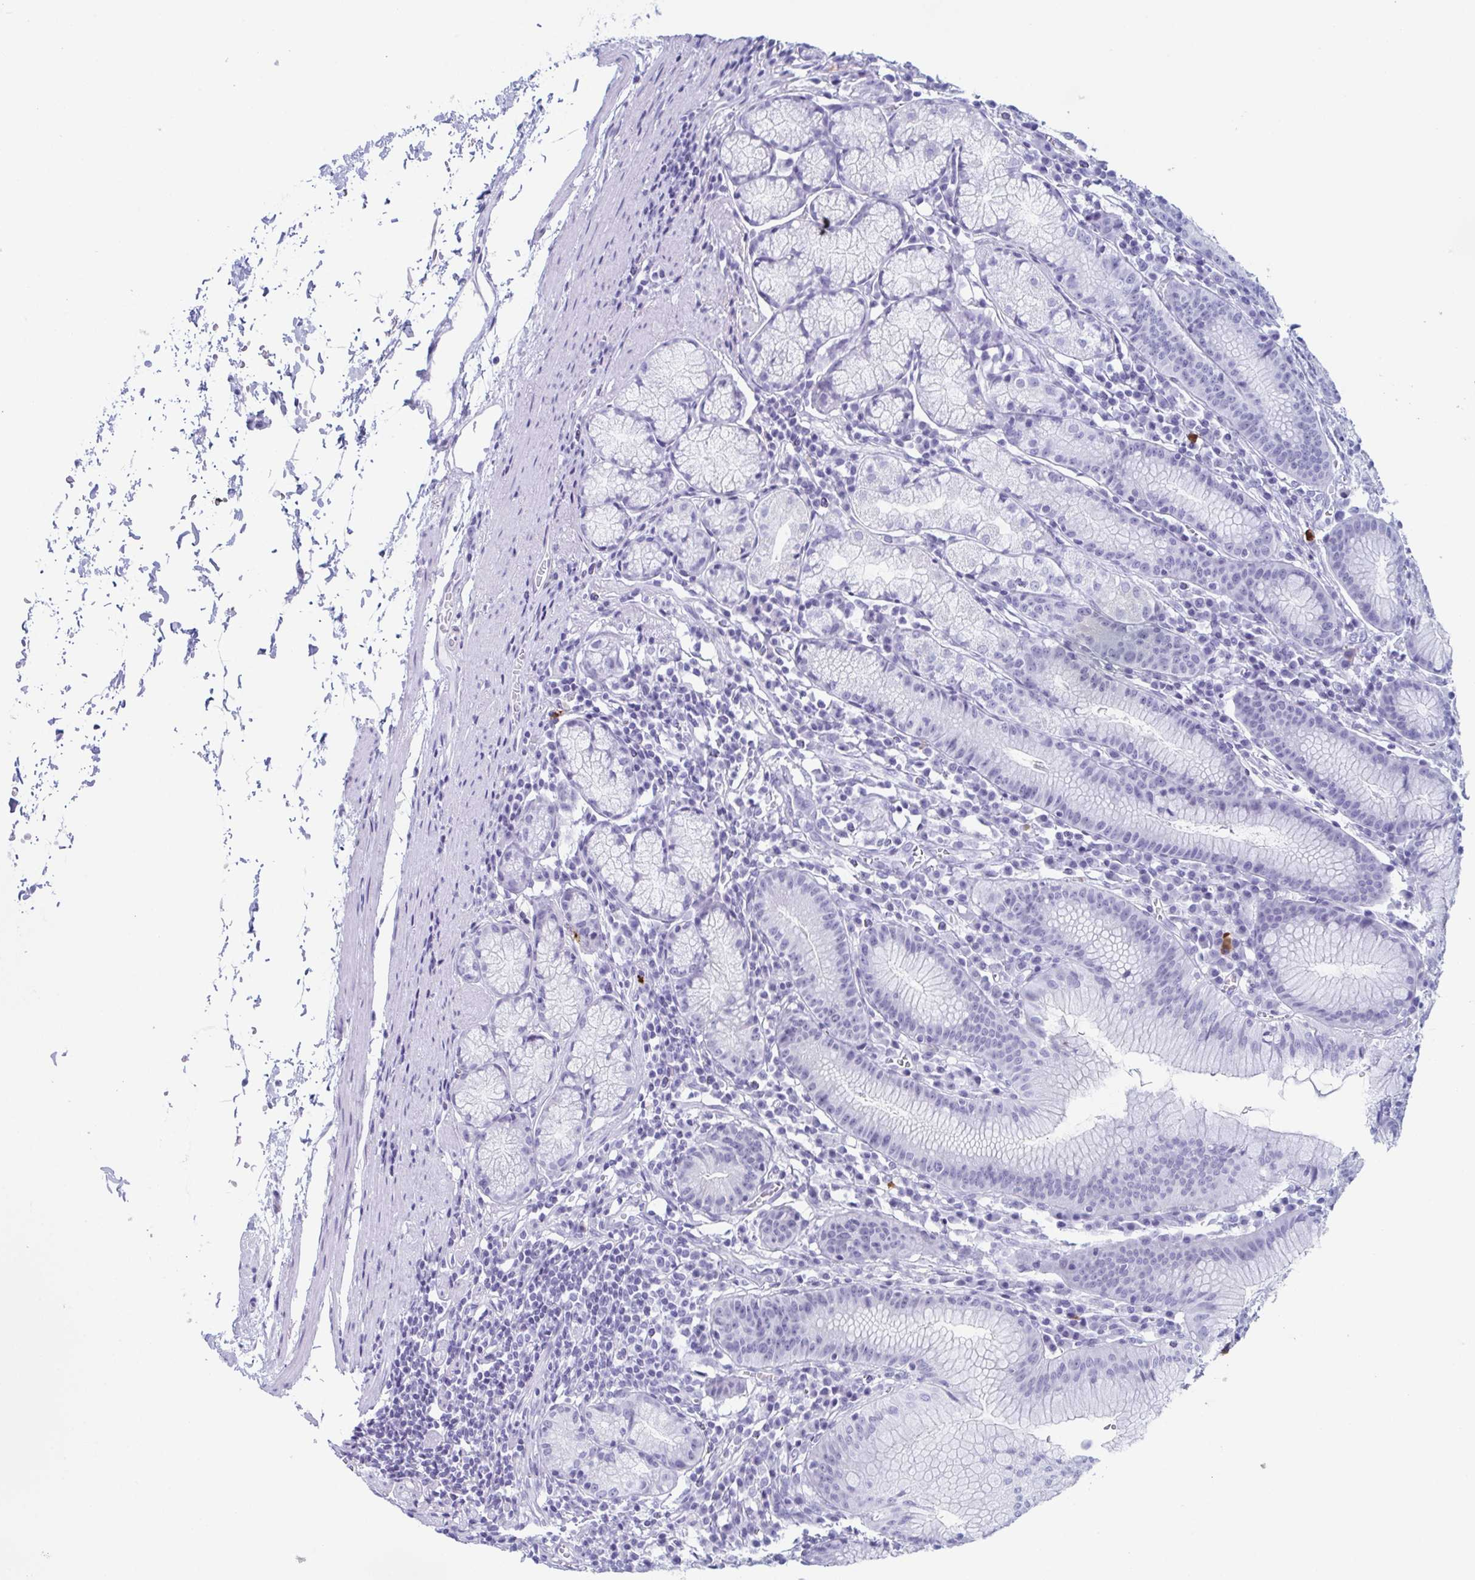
{"staining": {"intensity": "negative", "quantity": "none", "location": "none"}, "tissue": "stomach", "cell_type": "Glandular cells", "image_type": "normal", "snomed": [{"axis": "morphology", "description": "Normal tissue, NOS"}, {"axis": "topography", "description": "Stomach"}], "caption": "Micrograph shows no significant protein expression in glandular cells of unremarkable stomach.", "gene": "ZFP64", "patient": {"sex": "male", "age": 55}}